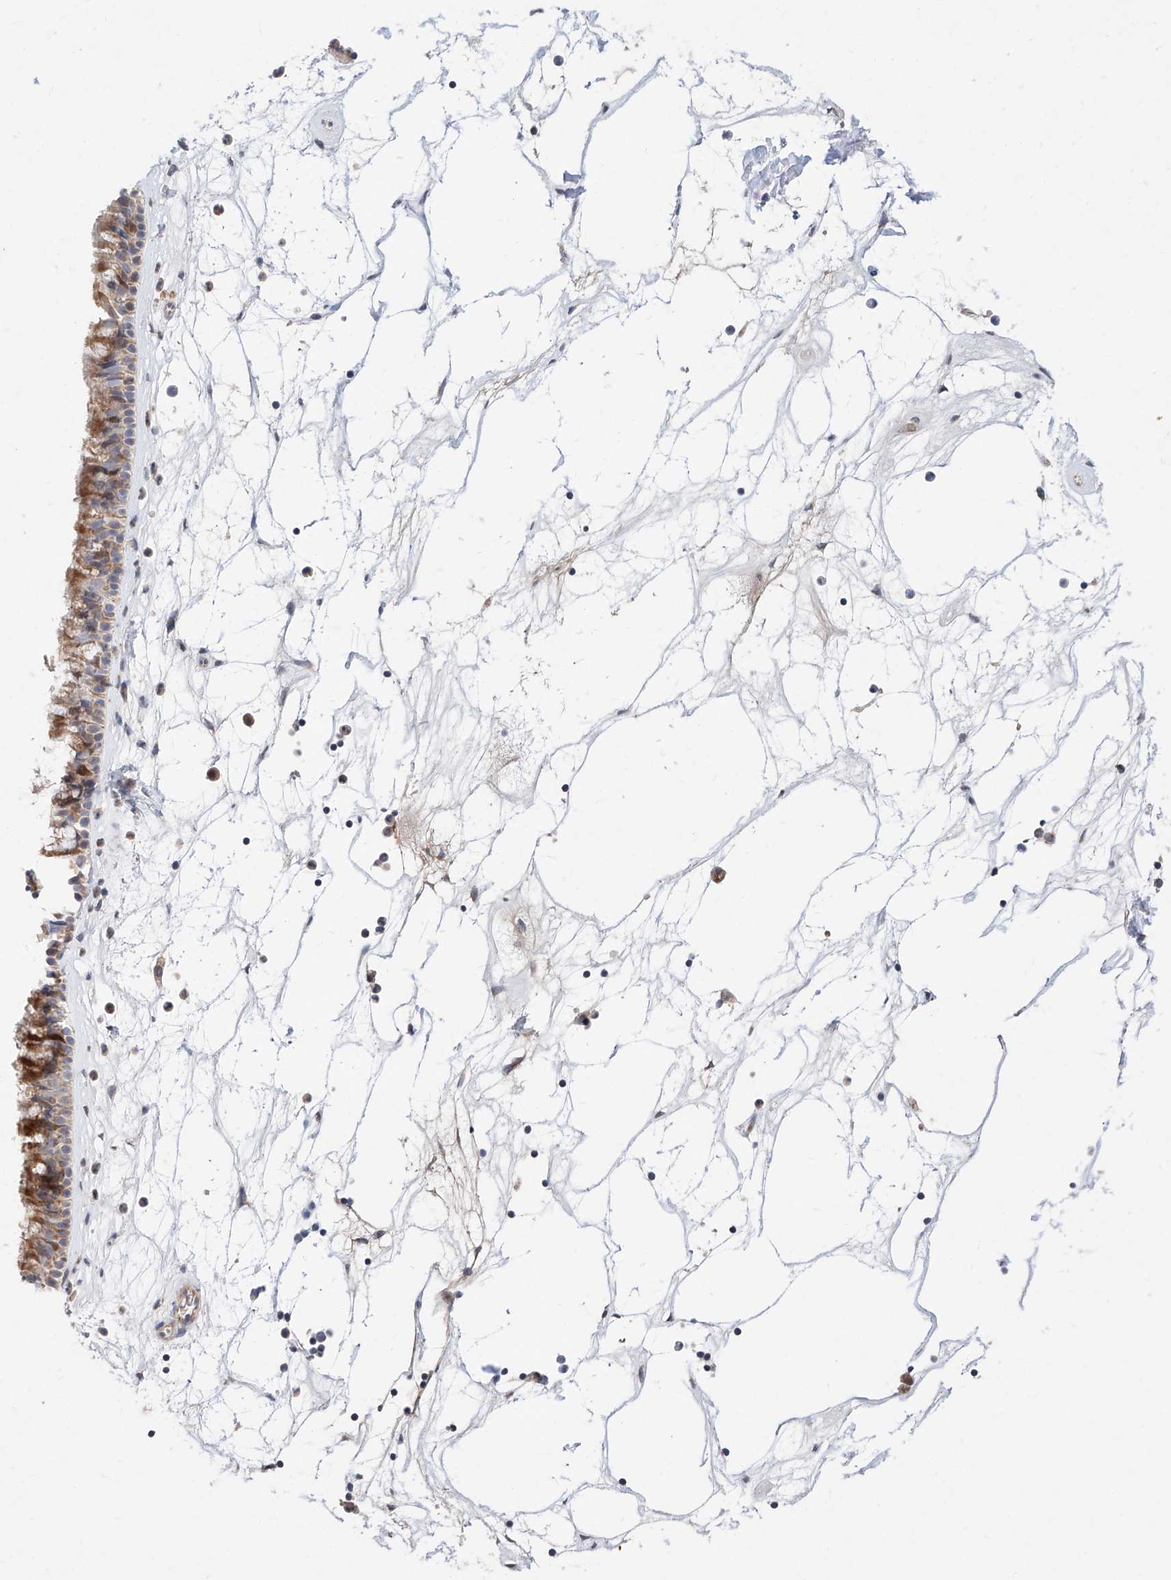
{"staining": {"intensity": "strong", "quantity": "25%-75%", "location": "cytoplasmic/membranous"}, "tissue": "nasopharynx", "cell_type": "Respiratory epithelial cells", "image_type": "normal", "snomed": [{"axis": "morphology", "description": "Normal tissue, NOS"}, {"axis": "topography", "description": "Nasopharynx"}], "caption": "An immunohistochemistry (IHC) histopathology image of normal tissue is shown. Protein staining in brown highlights strong cytoplasmic/membranous positivity in nasopharynx within respiratory epithelial cells.", "gene": "FUCA2", "patient": {"sex": "male", "age": 64}}